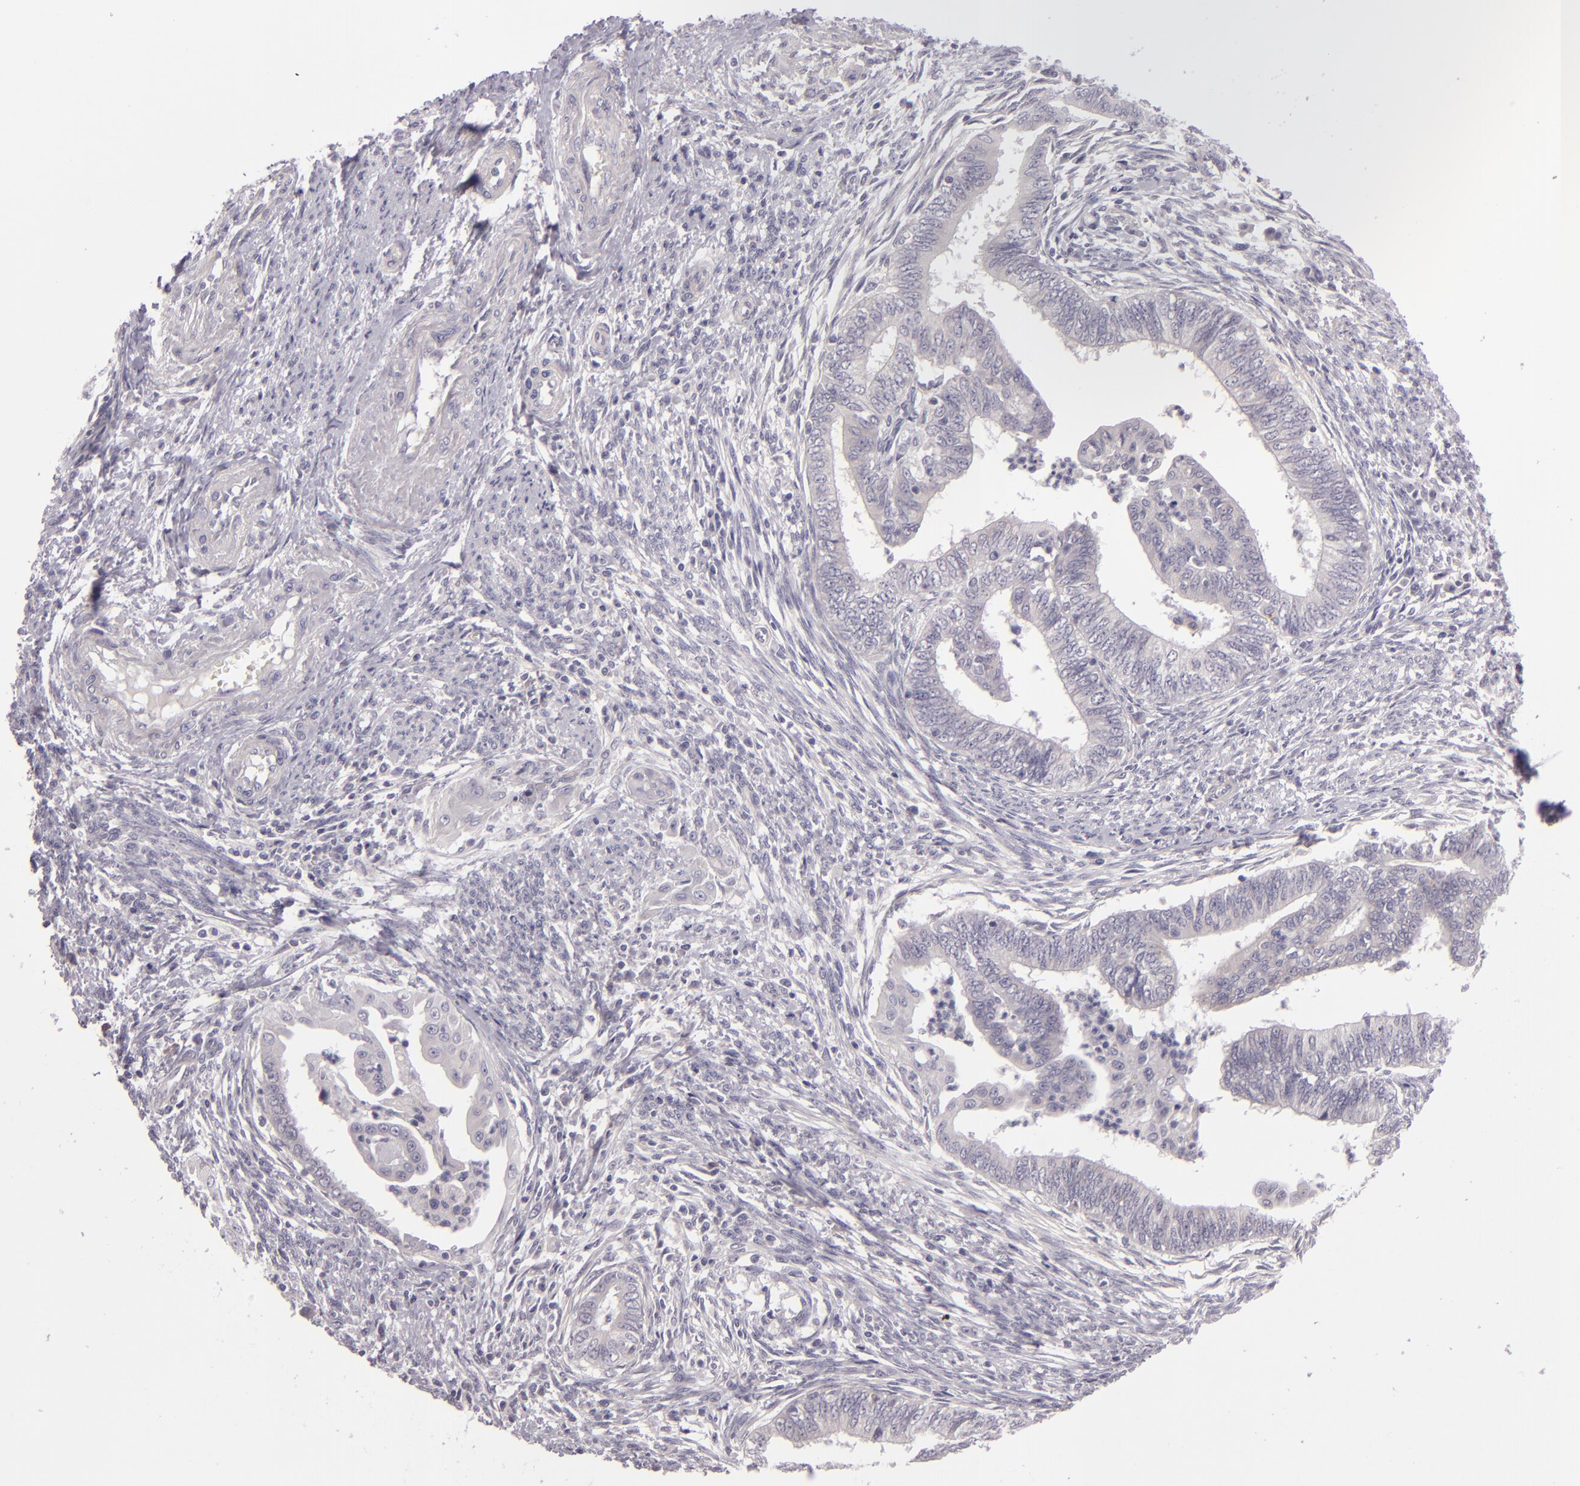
{"staining": {"intensity": "negative", "quantity": "none", "location": "none"}, "tissue": "endometrial cancer", "cell_type": "Tumor cells", "image_type": "cancer", "snomed": [{"axis": "morphology", "description": "Adenocarcinoma, NOS"}, {"axis": "topography", "description": "Endometrium"}], "caption": "DAB (3,3'-diaminobenzidine) immunohistochemical staining of human adenocarcinoma (endometrial) shows no significant staining in tumor cells.", "gene": "EGFL6", "patient": {"sex": "female", "age": 66}}